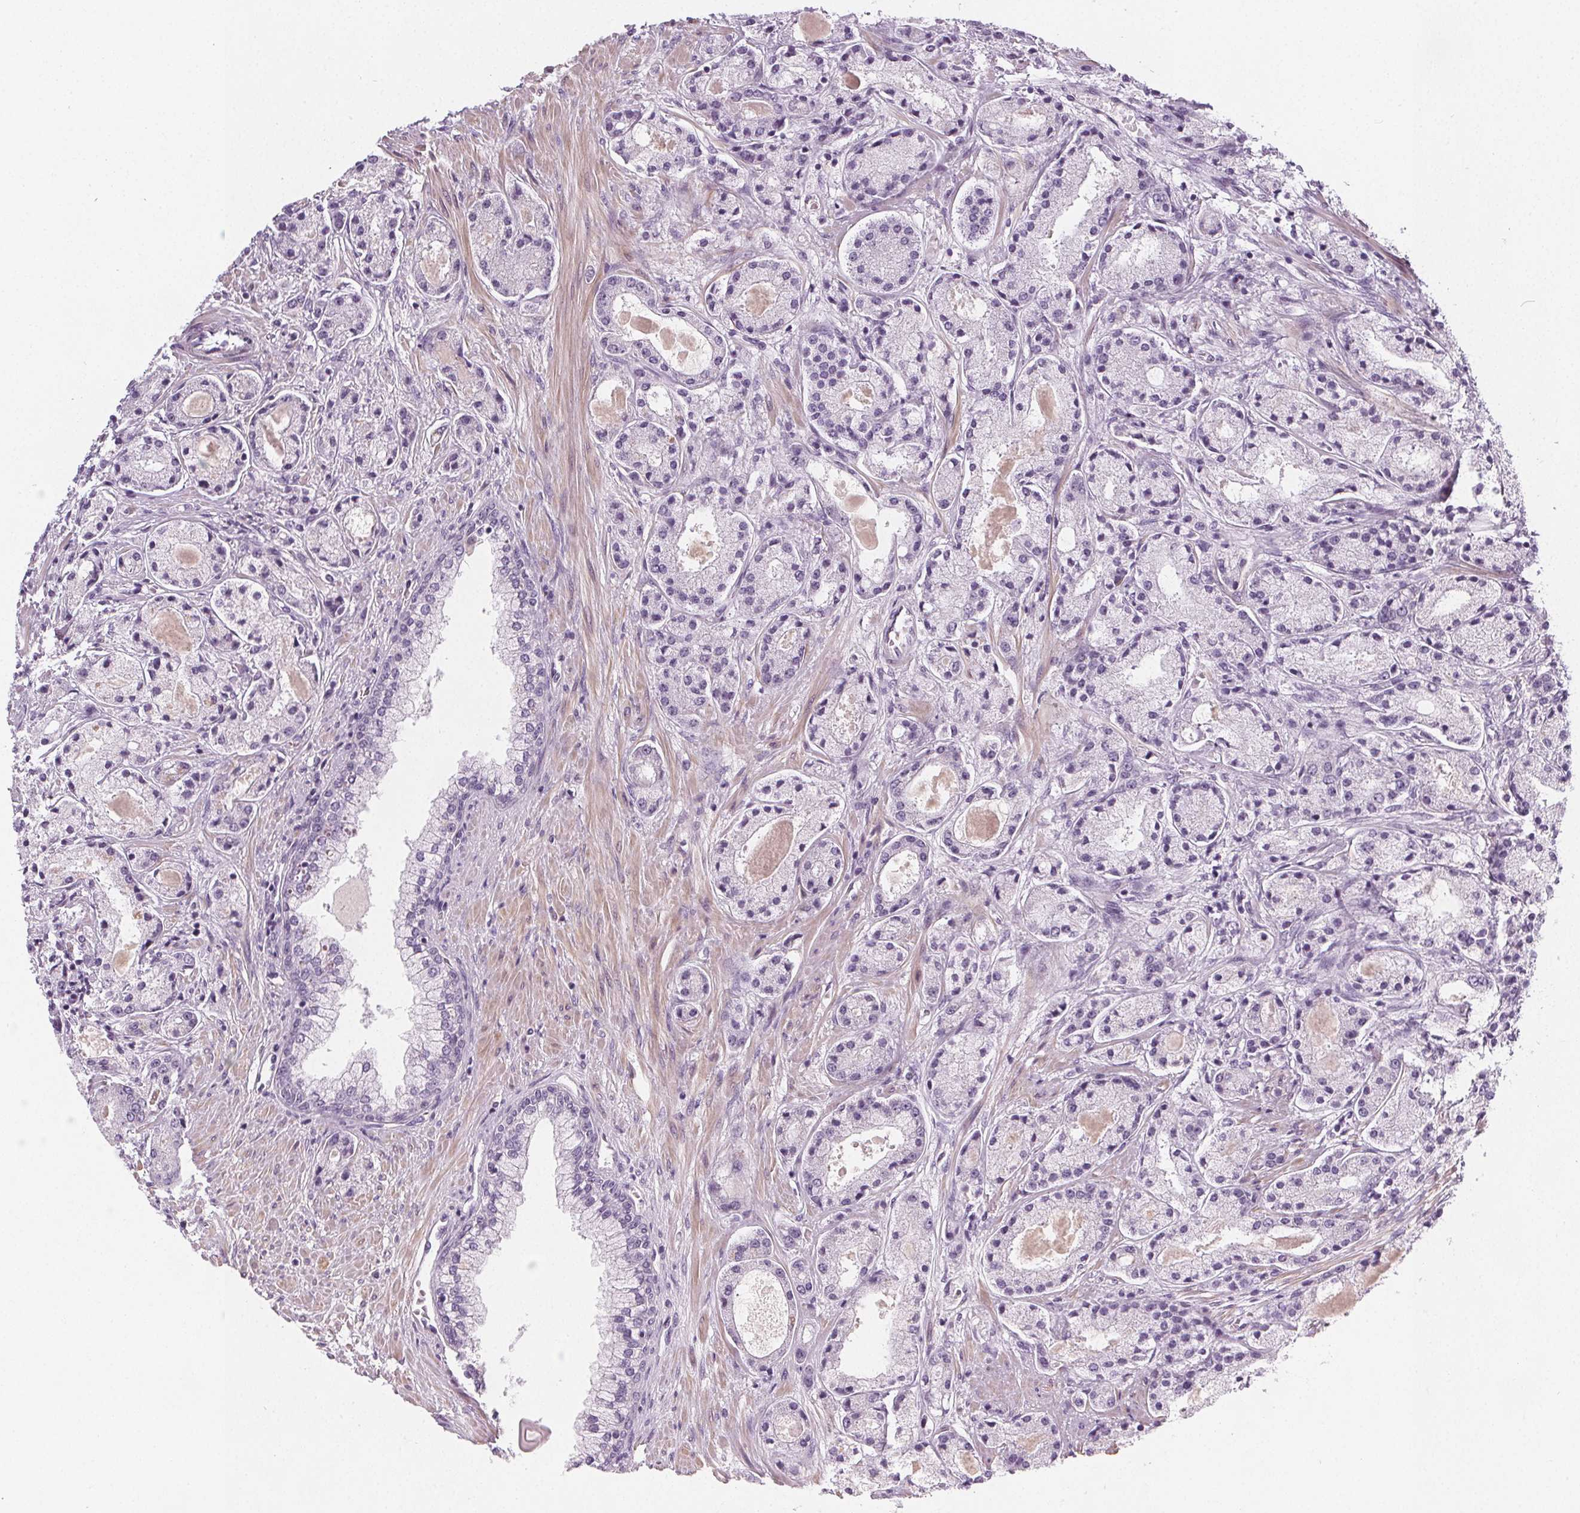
{"staining": {"intensity": "negative", "quantity": "none", "location": "none"}, "tissue": "prostate cancer", "cell_type": "Tumor cells", "image_type": "cancer", "snomed": [{"axis": "morphology", "description": "Adenocarcinoma, High grade"}, {"axis": "topography", "description": "Prostate"}], "caption": "An immunohistochemistry micrograph of high-grade adenocarcinoma (prostate) is shown. There is no staining in tumor cells of high-grade adenocarcinoma (prostate).", "gene": "SLC5A12", "patient": {"sex": "male", "age": 67}}